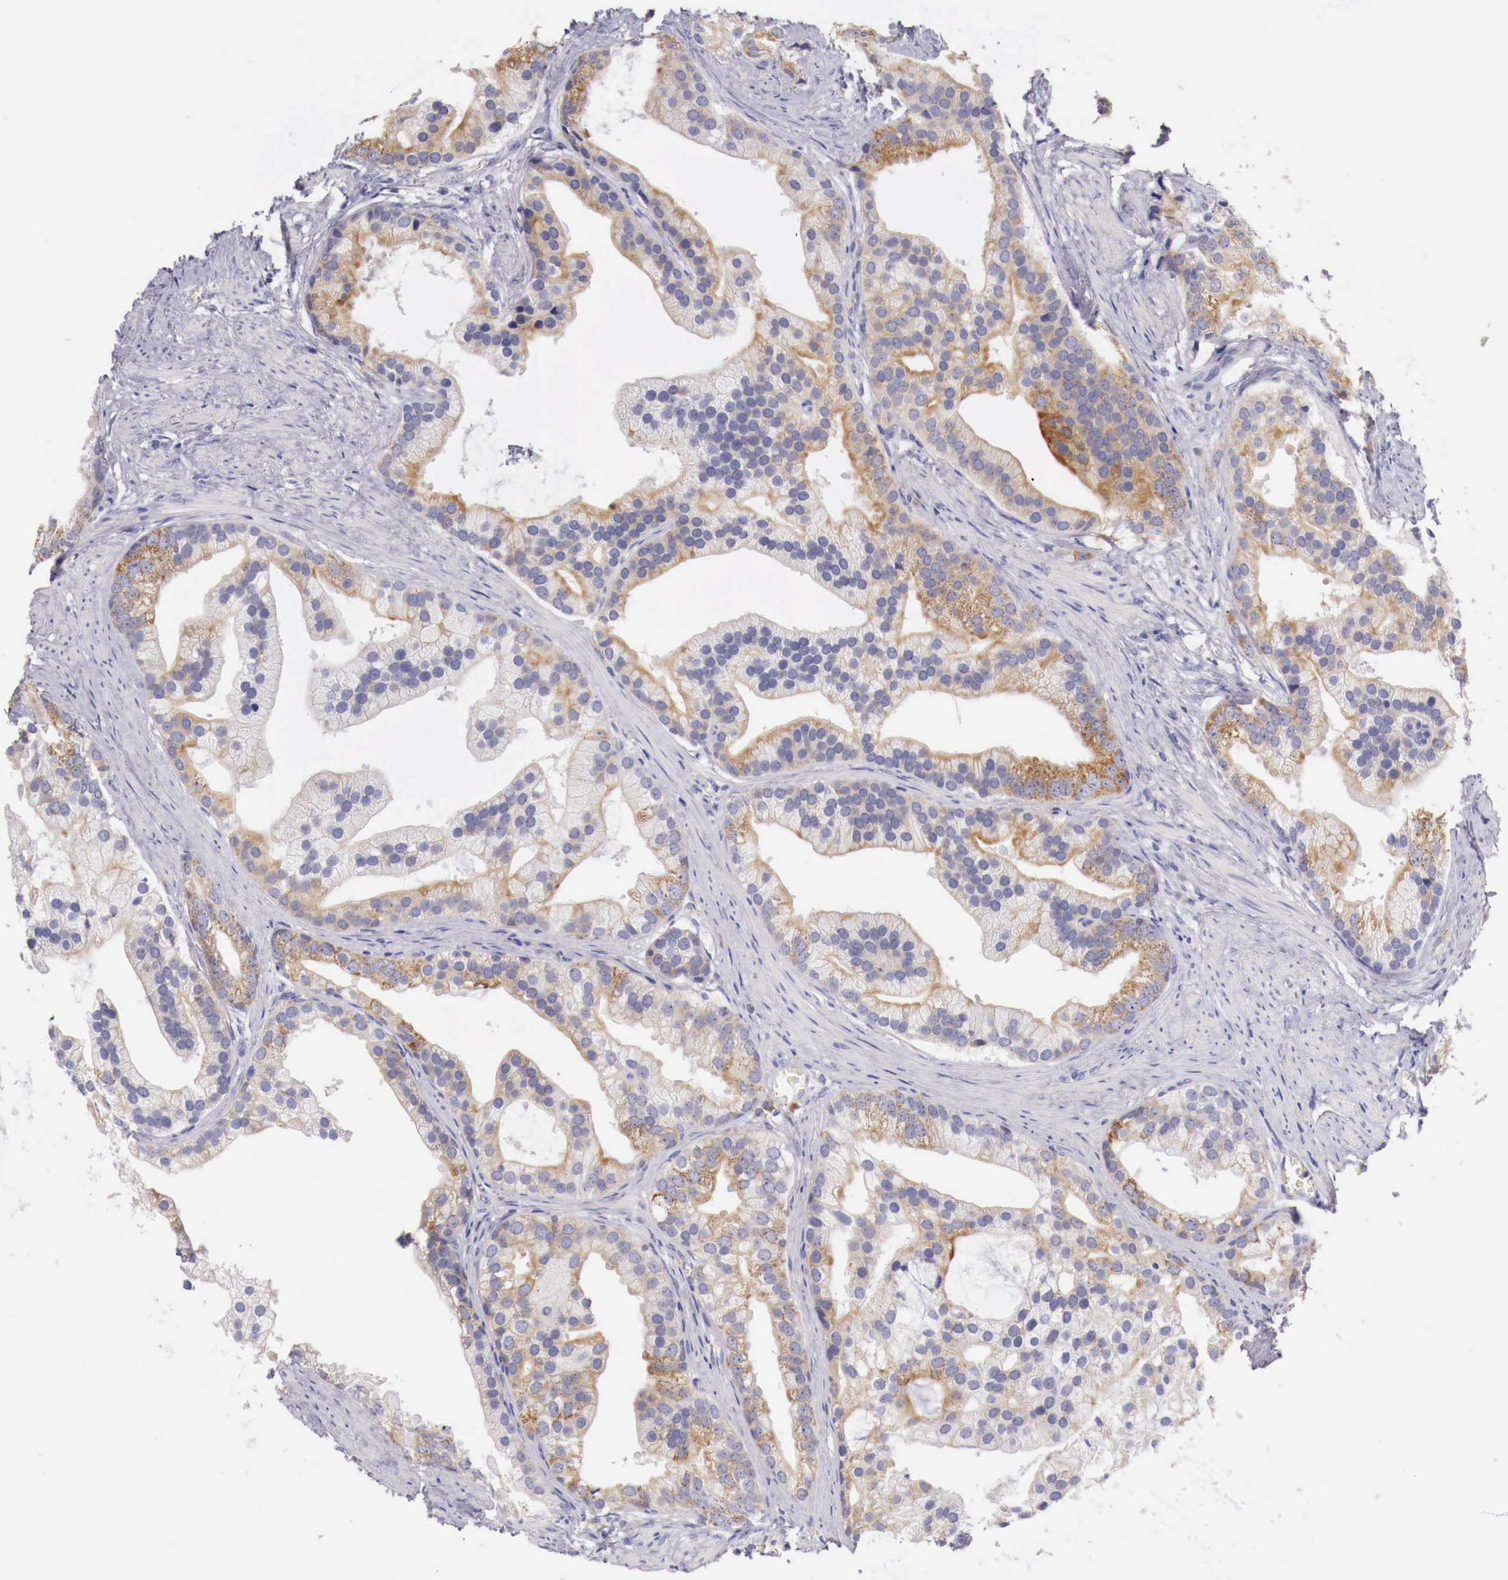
{"staining": {"intensity": "moderate", "quantity": "25%-75%", "location": "cytoplasmic/membranous"}, "tissue": "prostate cancer", "cell_type": "Tumor cells", "image_type": "cancer", "snomed": [{"axis": "morphology", "description": "Adenocarcinoma, Medium grade"}, {"axis": "topography", "description": "Prostate"}], "caption": "Human prostate cancer (adenocarcinoma (medium-grade)) stained with a brown dye displays moderate cytoplasmic/membranous positive staining in about 25%-75% of tumor cells.", "gene": "NREP", "patient": {"sex": "male", "age": 65}}